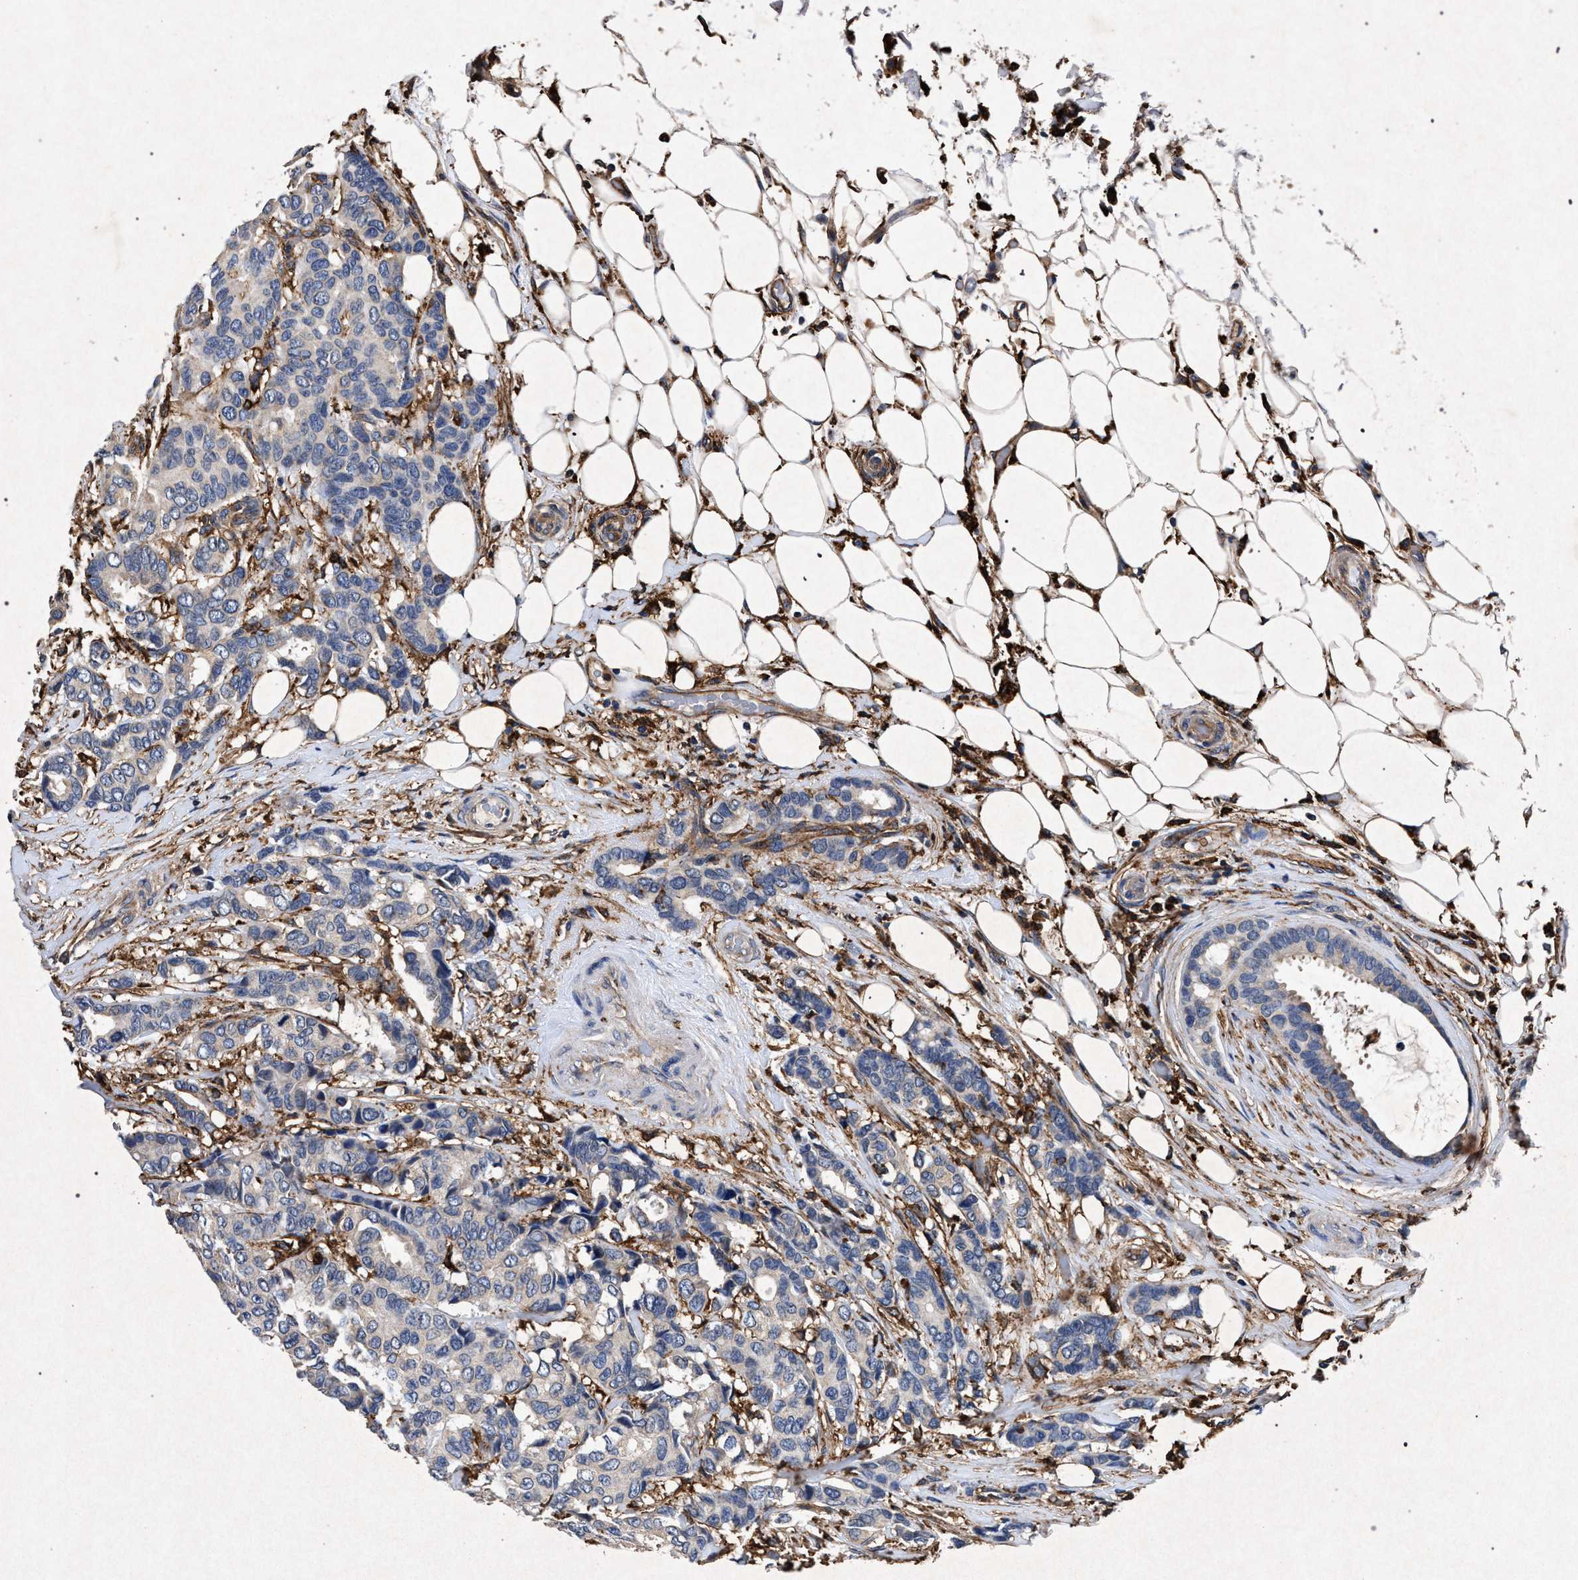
{"staining": {"intensity": "negative", "quantity": "none", "location": "none"}, "tissue": "breast cancer", "cell_type": "Tumor cells", "image_type": "cancer", "snomed": [{"axis": "morphology", "description": "Duct carcinoma"}, {"axis": "topography", "description": "Breast"}], "caption": "Invasive ductal carcinoma (breast) was stained to show a protein in brown. There is no significant positivity in tumor cells.", "gene": "MARCKS", "patient": {"sex": "female", "age": 87}}